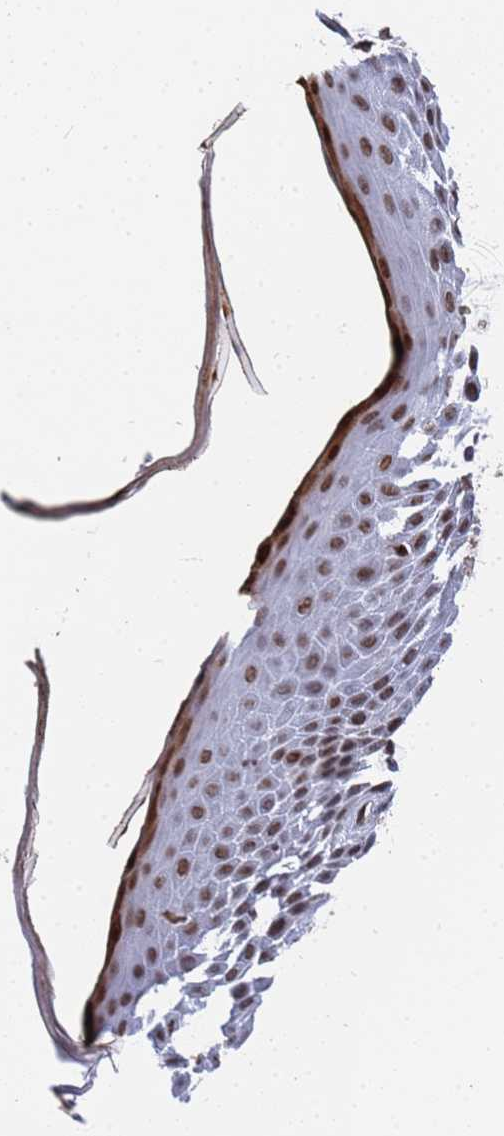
{"staining": {"intensity": "moderate", "quantity": ">75%", "location": "cytoplasmic/membranous,nuclear"}, "tissue": "skin", "cell_type": "Epidermal cells", "image_type": "normal", "snomed": [{"axis": "morphology", "description": "Normal tissue, NOS"}, {"axis": "topography", "description": "Anal"}], "caption": "Immunohistochemistry micrograph of unremarkable skin: skin stained using immunohistochemistry reveals medium levels of moderate protein expression localized specifically in the cytoplasmic/membranous,nuclear of epidermal cells, appearing as a cytoplasmic/membranous,nuclear brown color.", "gene": "RAVER2", "patient": {"sex": "male", "age": 74}}